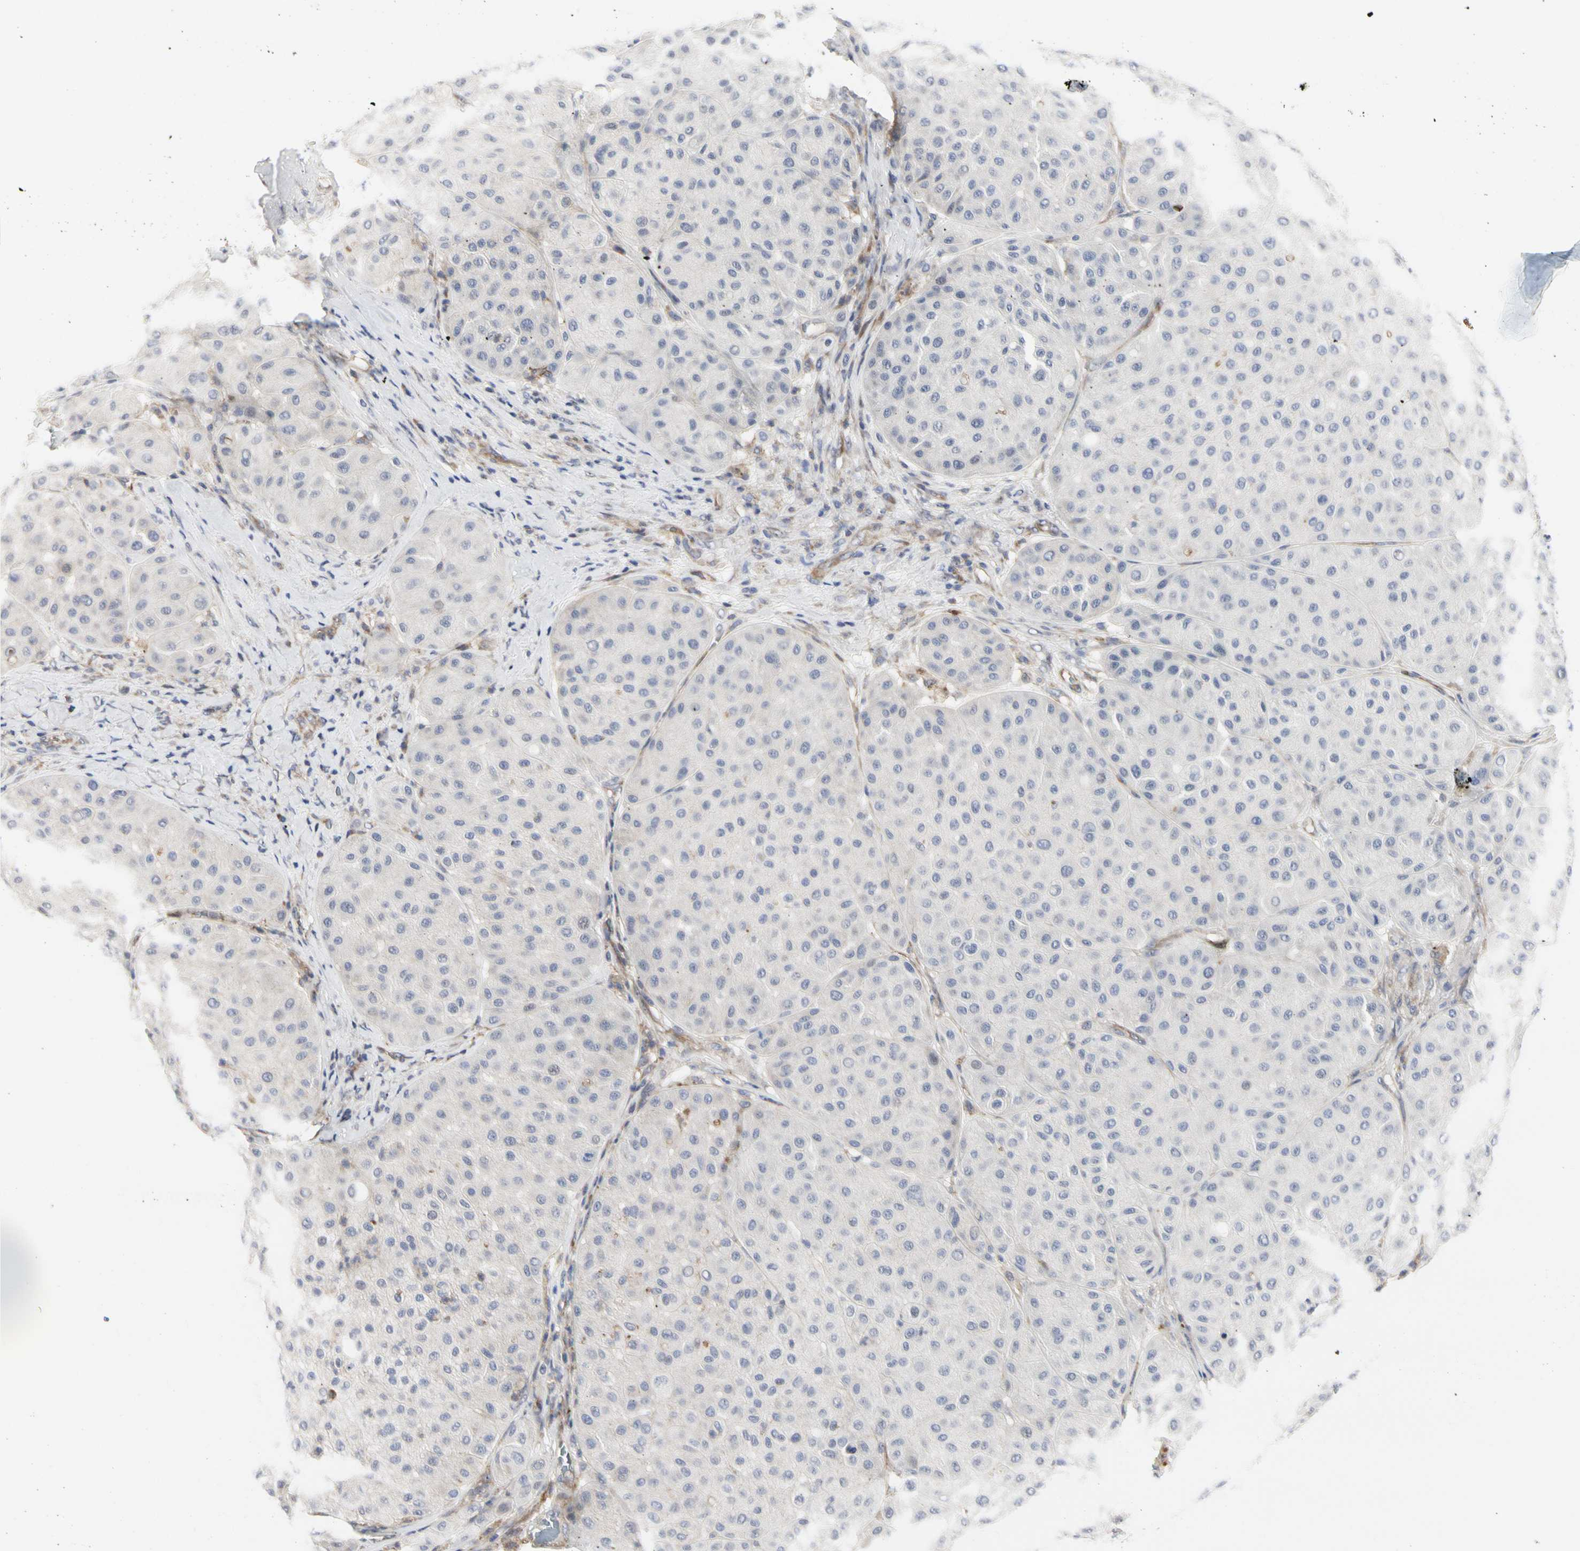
{"staining": {"intensity": "negative", "quantity": "none", "location": "none"}, "tissue": "melanoma", "cell_type": "Tumor cells", "image_type": "cancer", "snomed": [{"axis": "morphology", "description": "Normal tissue, NOS"}, {"axis": "morphology", "description": "Malignant melanoma, Metastatic site"}, {"axis": "topography", "description": "Skin"}], "caption": "IHC image of neoplastic tissue: human malignant melanoma (metastatic site) stained with DAB exhibits no significant protein positivity in tumor cells.", "gene": "SHANK2", "patient": {"sex": "male", "age": 41}}